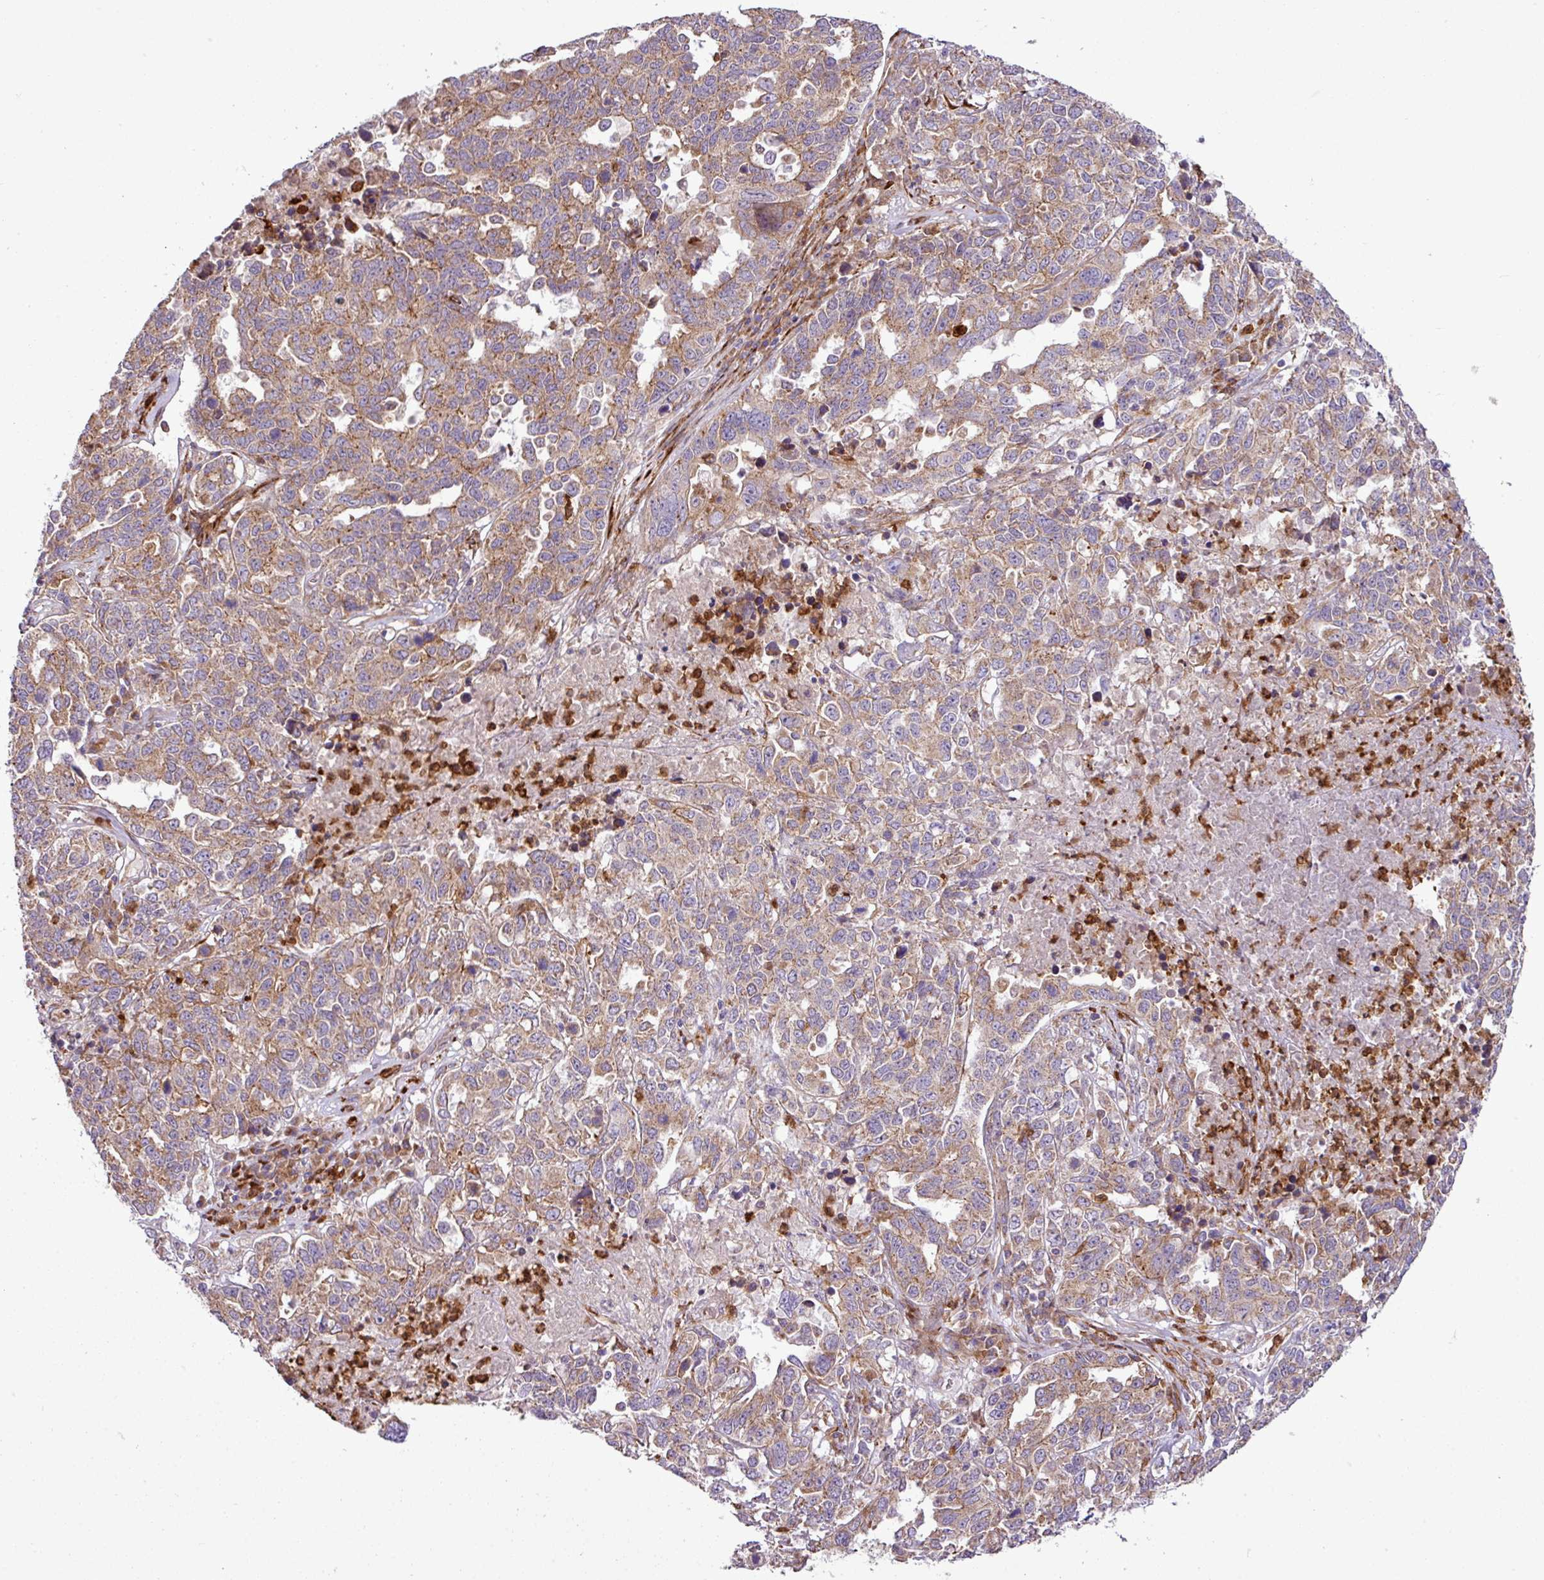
{"staining": {"intensity": "moderate", "quantity": ">75%", "location": "cytoplasmic/membranous"}, "tissue": "ovarian cancer", "cell_type": "Tumor cells", "image_type": "cancer", "snomed": [{"axis": "morphology", "description": "Carcinoma, endometroid"}, {"axis": "topography", "description": "Ovary"}], "caption": "A medium amount of moderate cytoplasmic/membranous expression is identified in approximately >75% of tumor cells in ovarian endometroid carcinoma tissue.", "gene": "FAM47E", "patient": {"sex": "female", "age": 62}}